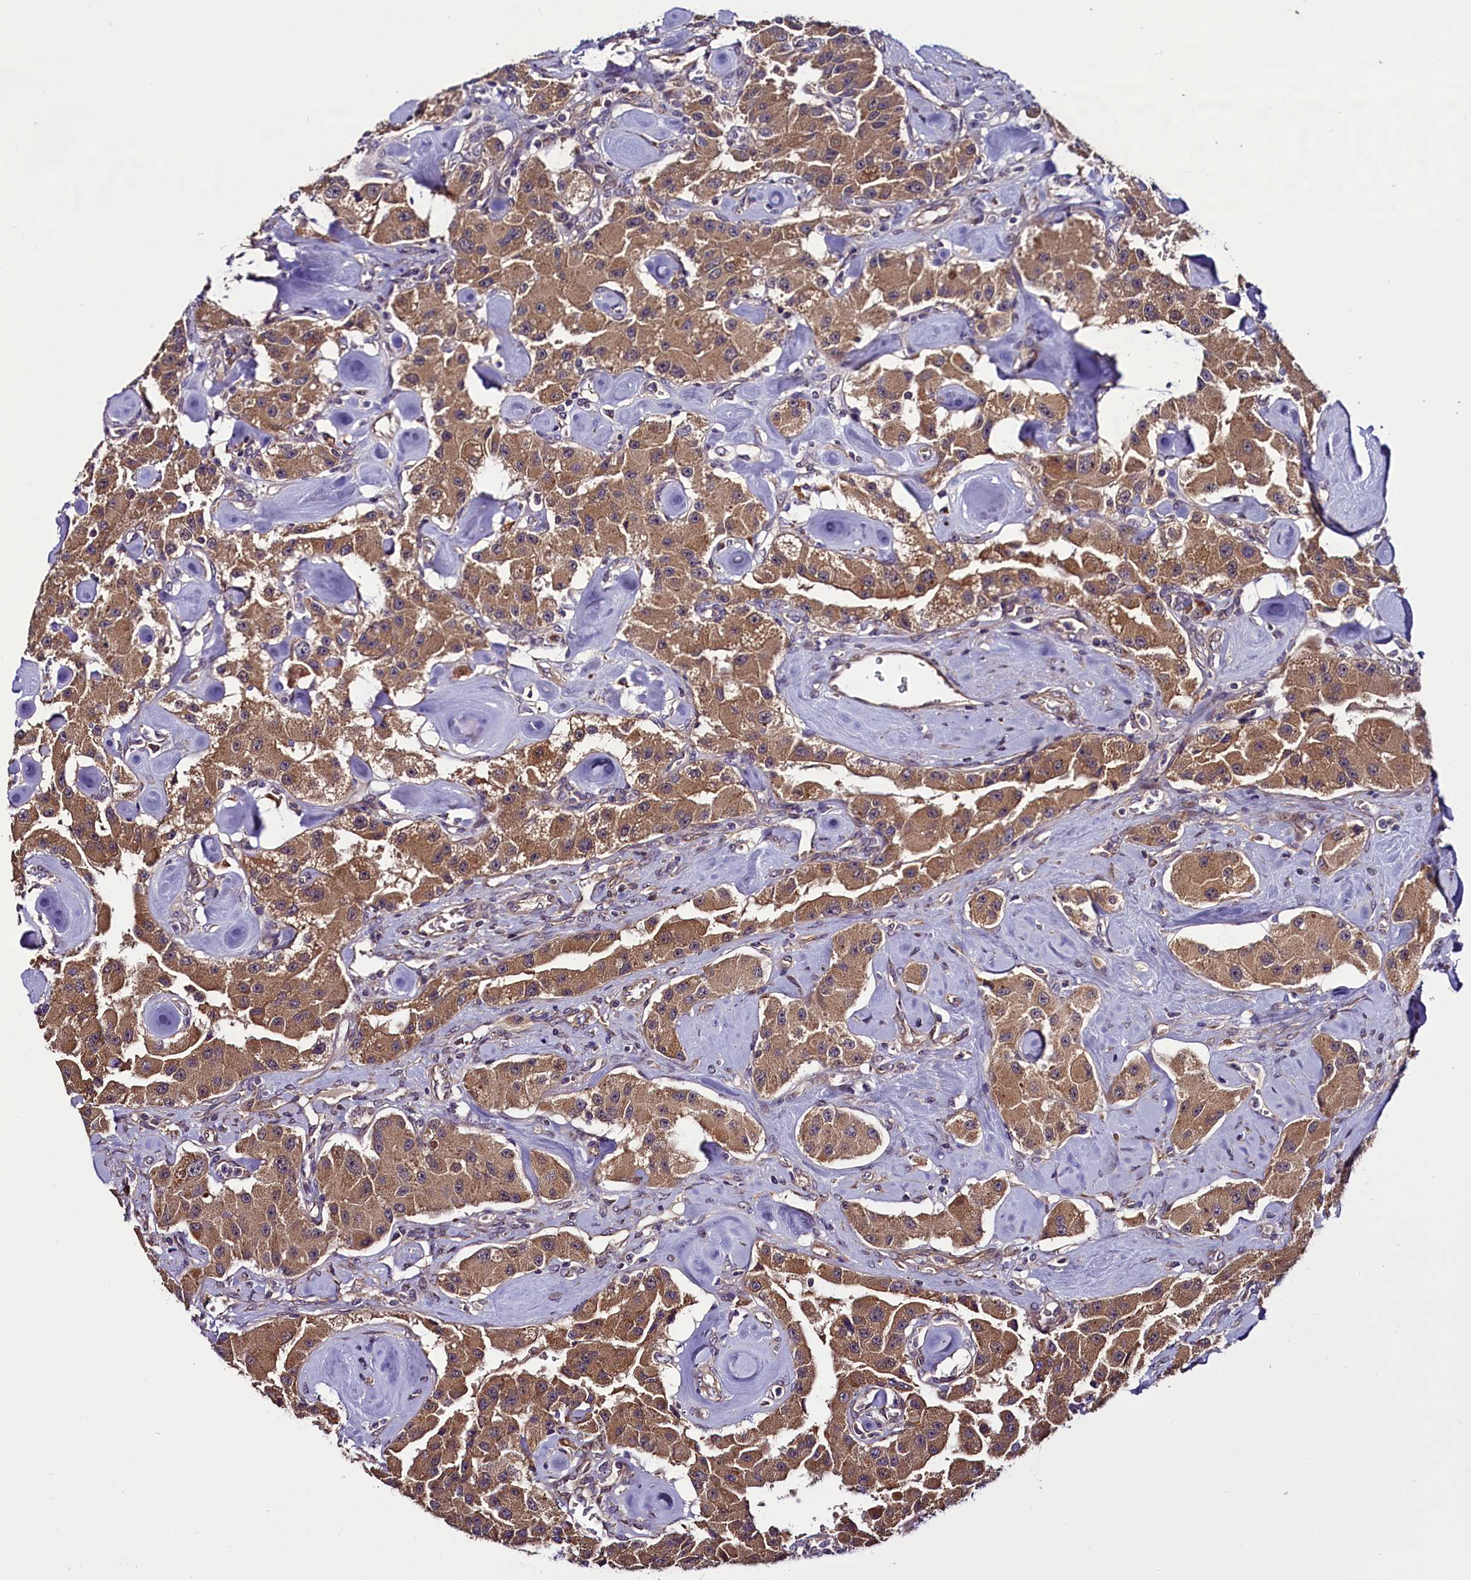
{"staining": {"intensity": "moderate", "quantity": ">75%", "location": "cytoplasmic/membranous"}, "tissue": "carcinoid", "cell_type": "Tumor cells", "image_type": "cancer", "snomed": [{"axis": "morphology", "description": "Carcinoid, malignant, NOS"}, {"axis": "topography", "description": "Pancreas"}], "caption": "This is an image of IHC staining of carcinoid (malignant), which shows moderate positivity in the cytoplasmic/membranous of tumor cells.", "gene": "RPUSD2", "patient": {"sex": "male", "age": 41}}